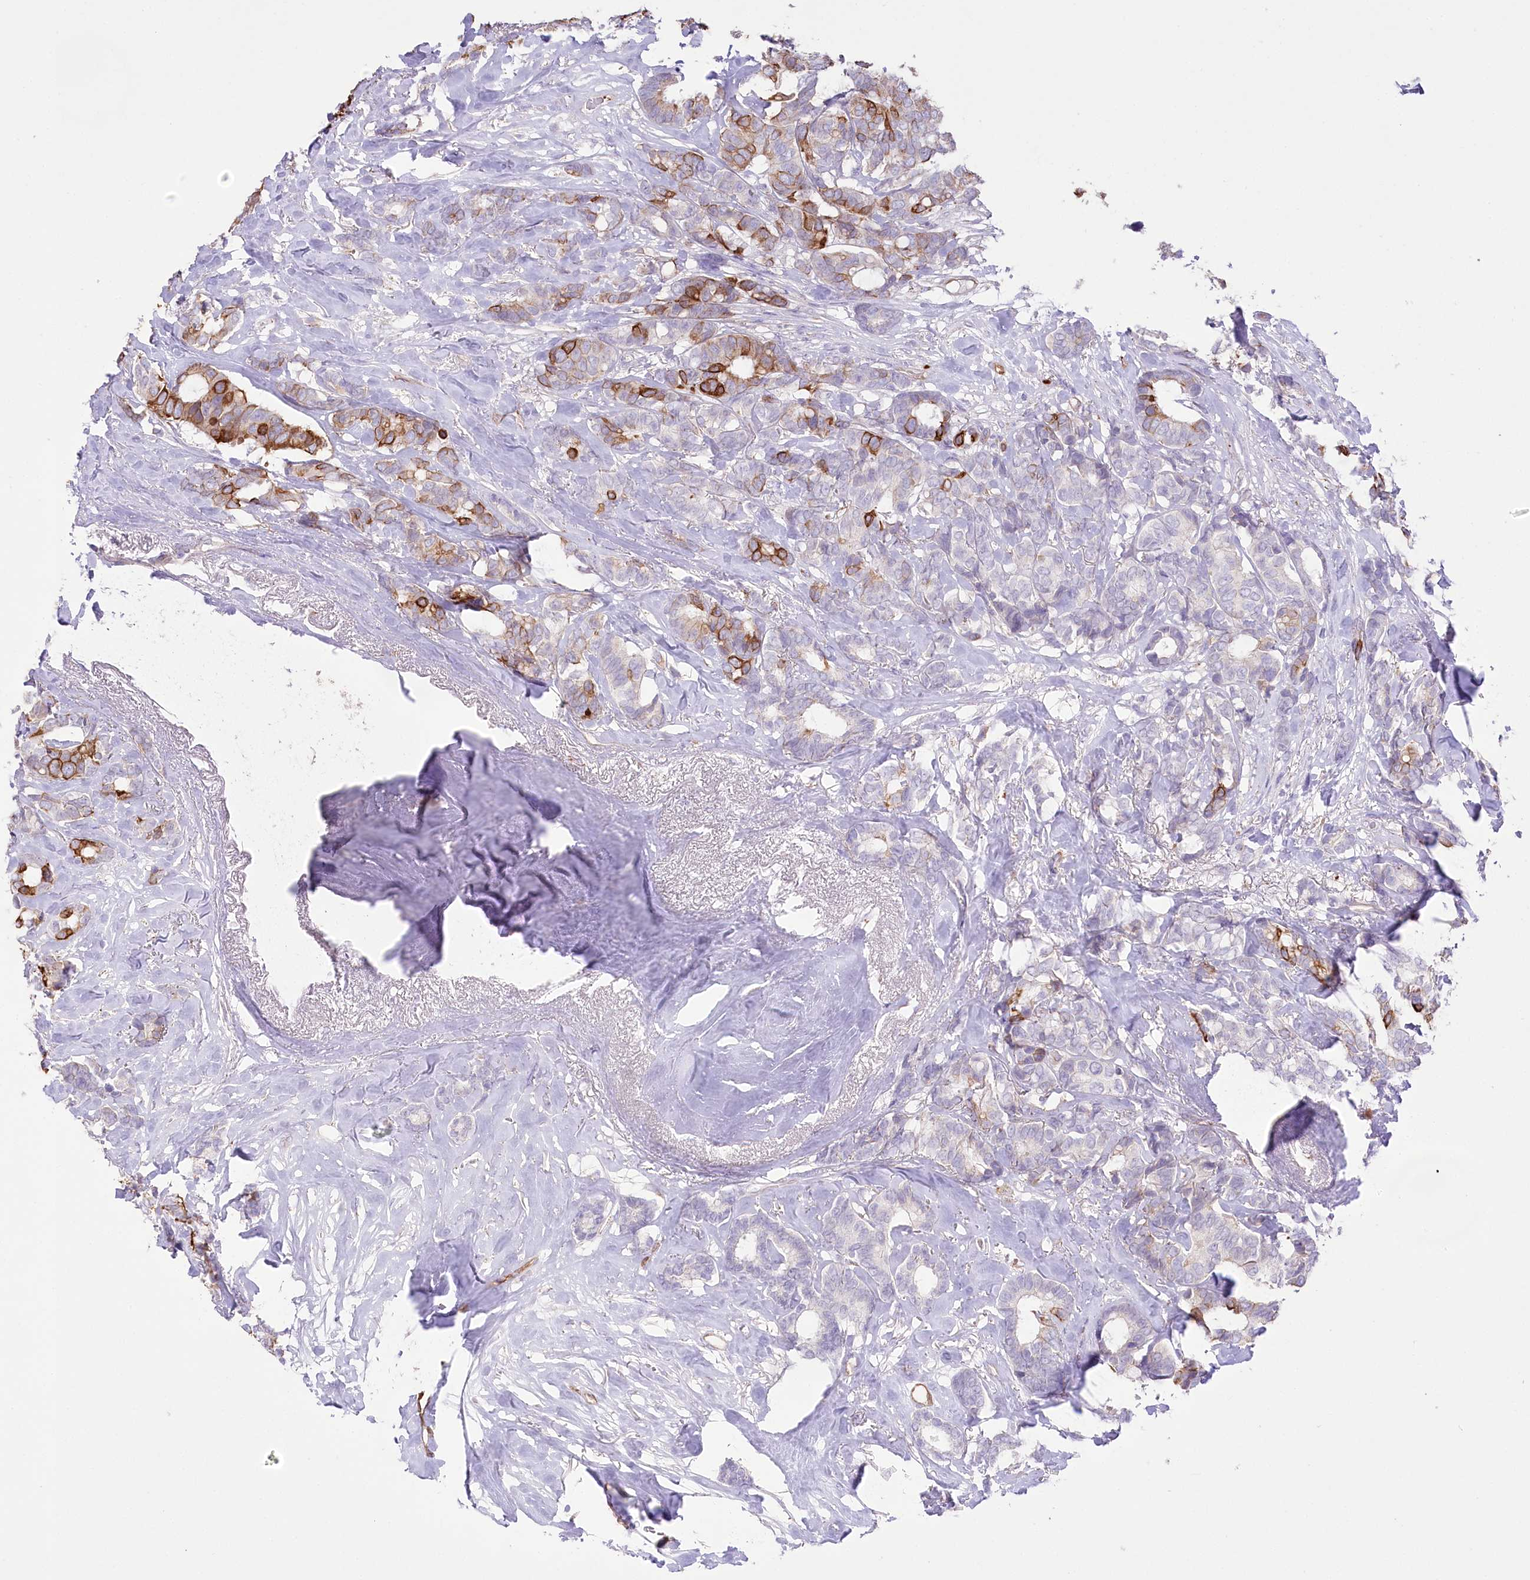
{"staining": {"intensity": "strong", "quantity": "<25%", "location": "cytoplasmic/membranous"}, "tissue": "breast cancer", "cell_type": "Tumor cells", "image_type": "cancer", "snomed": [{"axis": "morphology", "description": "Duct carcinoma"}, {"axis": "topography", "description": "Breast"}], "caption": "Breast cancer was stained to show a protein in brown. There is medium levels of strong cytoplasmic/membranous staining in approximately <25% of tumor cells.", "gene": "SLC39A10", "patient": {"sex": "female", "age": 87}}